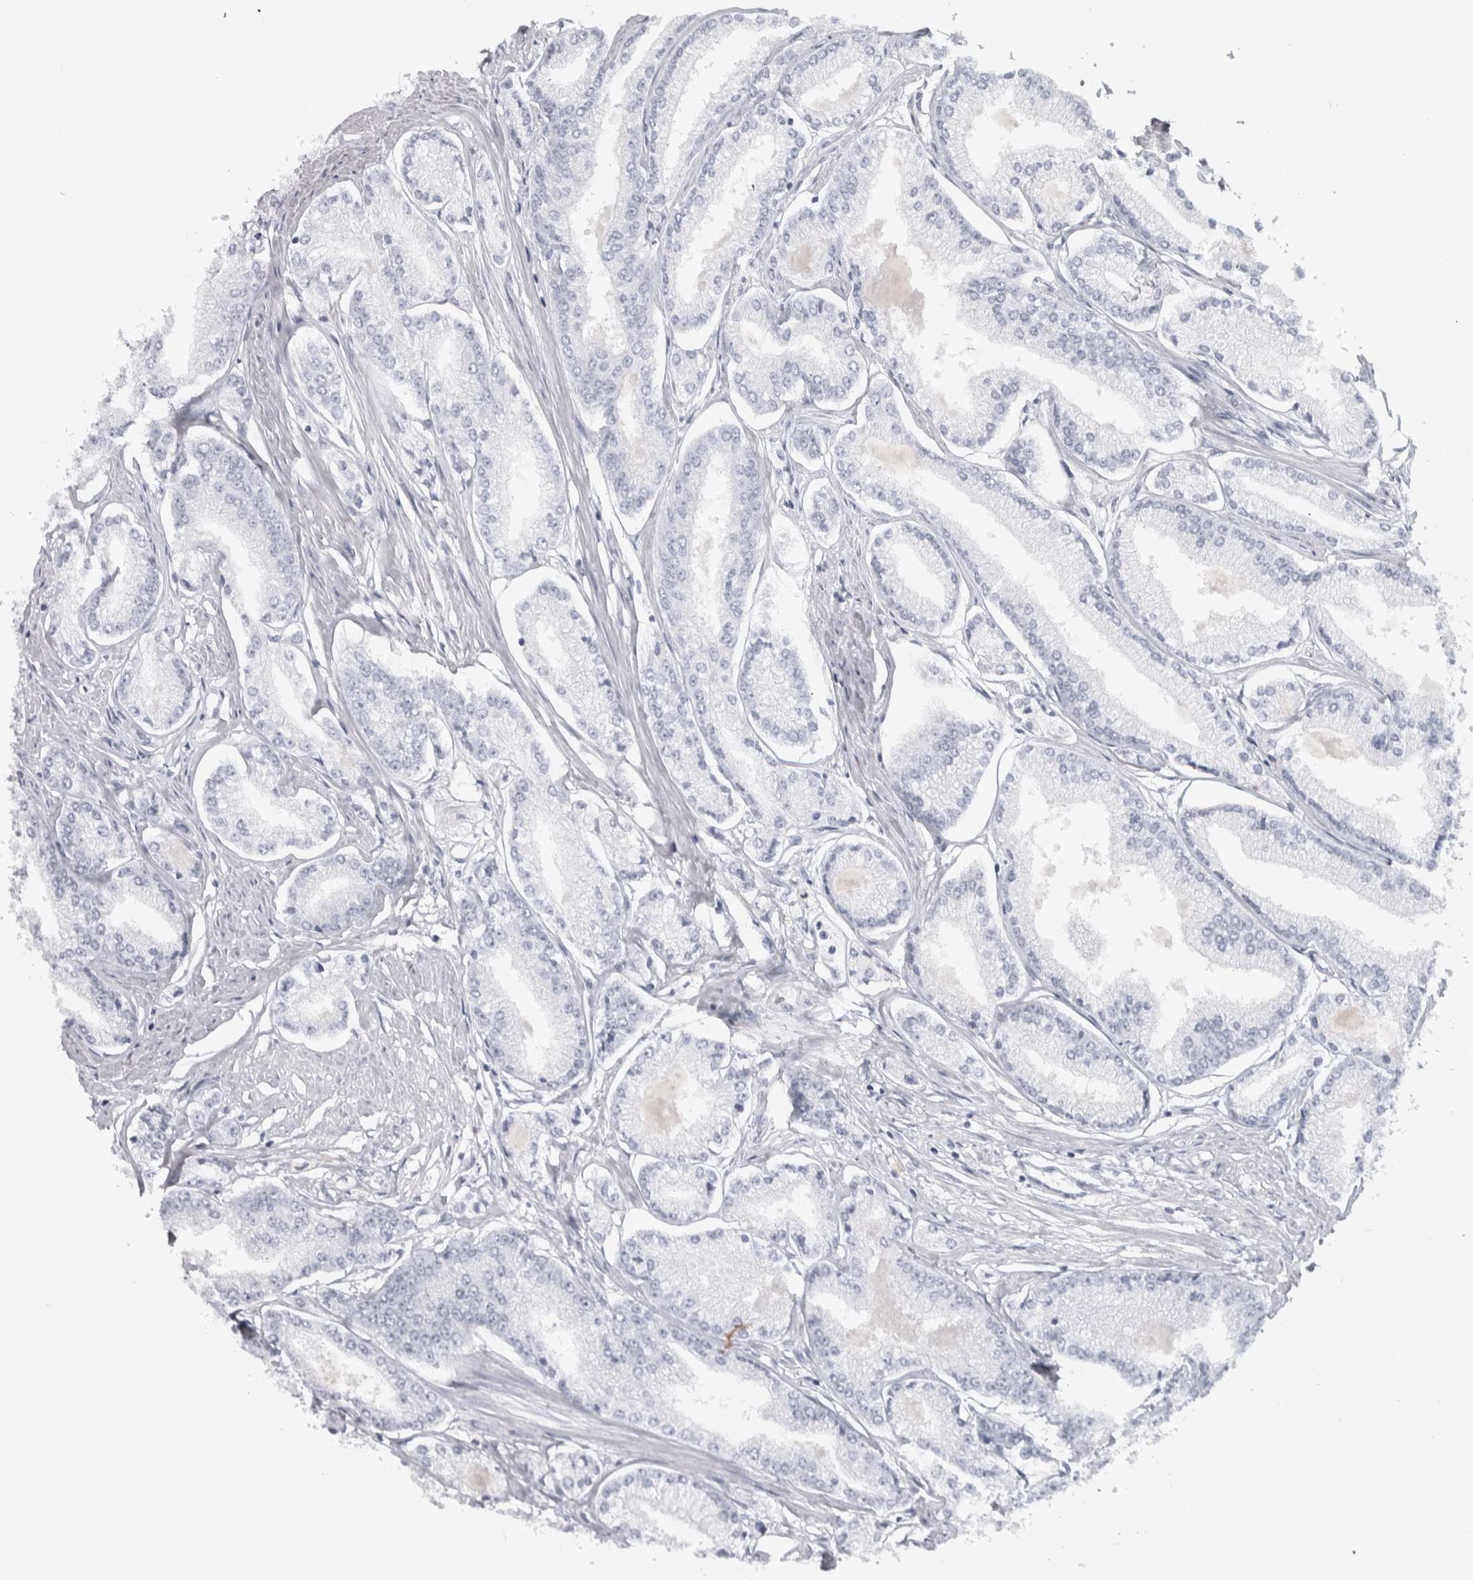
{"staining": {"intensity": "negative", "quantity": "none", "location": "none"}, "tissue": "prostate cancer", "cell_type": "Tumor cells", "image_type": "cancer", "snomed": [{"axis": "morphology", "description": "Adenocarcinoma, Low grade"}, {"axis": "topography", "description": "Prostate"}], "caption": "This image is of low-grade adenocarcinoma (prostate) stained with immunohistochemistry to label a protein in brown with the nuclei are counter-stained blue. There is no positivity in tumor cells.", "gene": "NECAB1", "patient": {"sex": "male", "age": 52}}